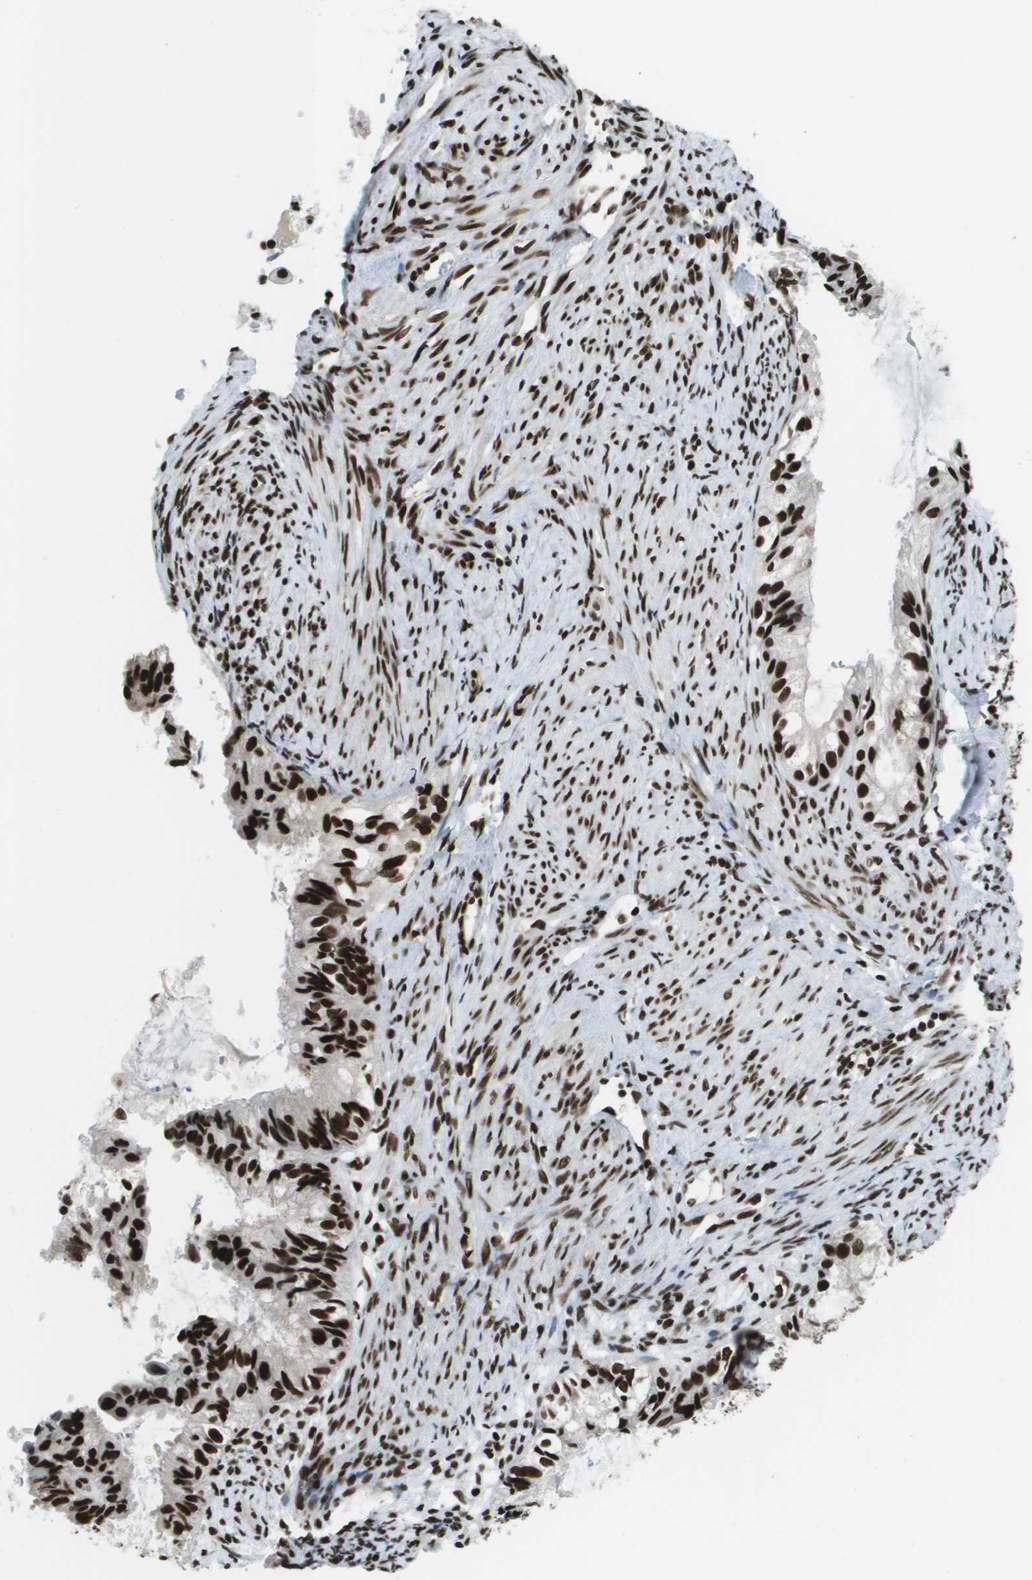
{"staining": {"intensity": "strong", "quantity": ">75%", "location": "nuclear"}, "tissue": "cervical cancer", "cell_type": "Tumor cells", "image_type": "cancer", "snomed": [{"axis": "morphology", "description": "Normal tissue, NOS"}, {"axis": "morphology", "description": "Adenocarcinoma, NOS"}, {"axis": "topography", "description": "Cervix"}, {"axis": "topography", "description": "Endometrium"}], "caption": "Protein staining shows strong nuclear positivity in approximately >75% of tumor cells in cervical adenocarcinoma.", "gene": "GLYR1", "patient": {"sex": "female", "age": 86}}